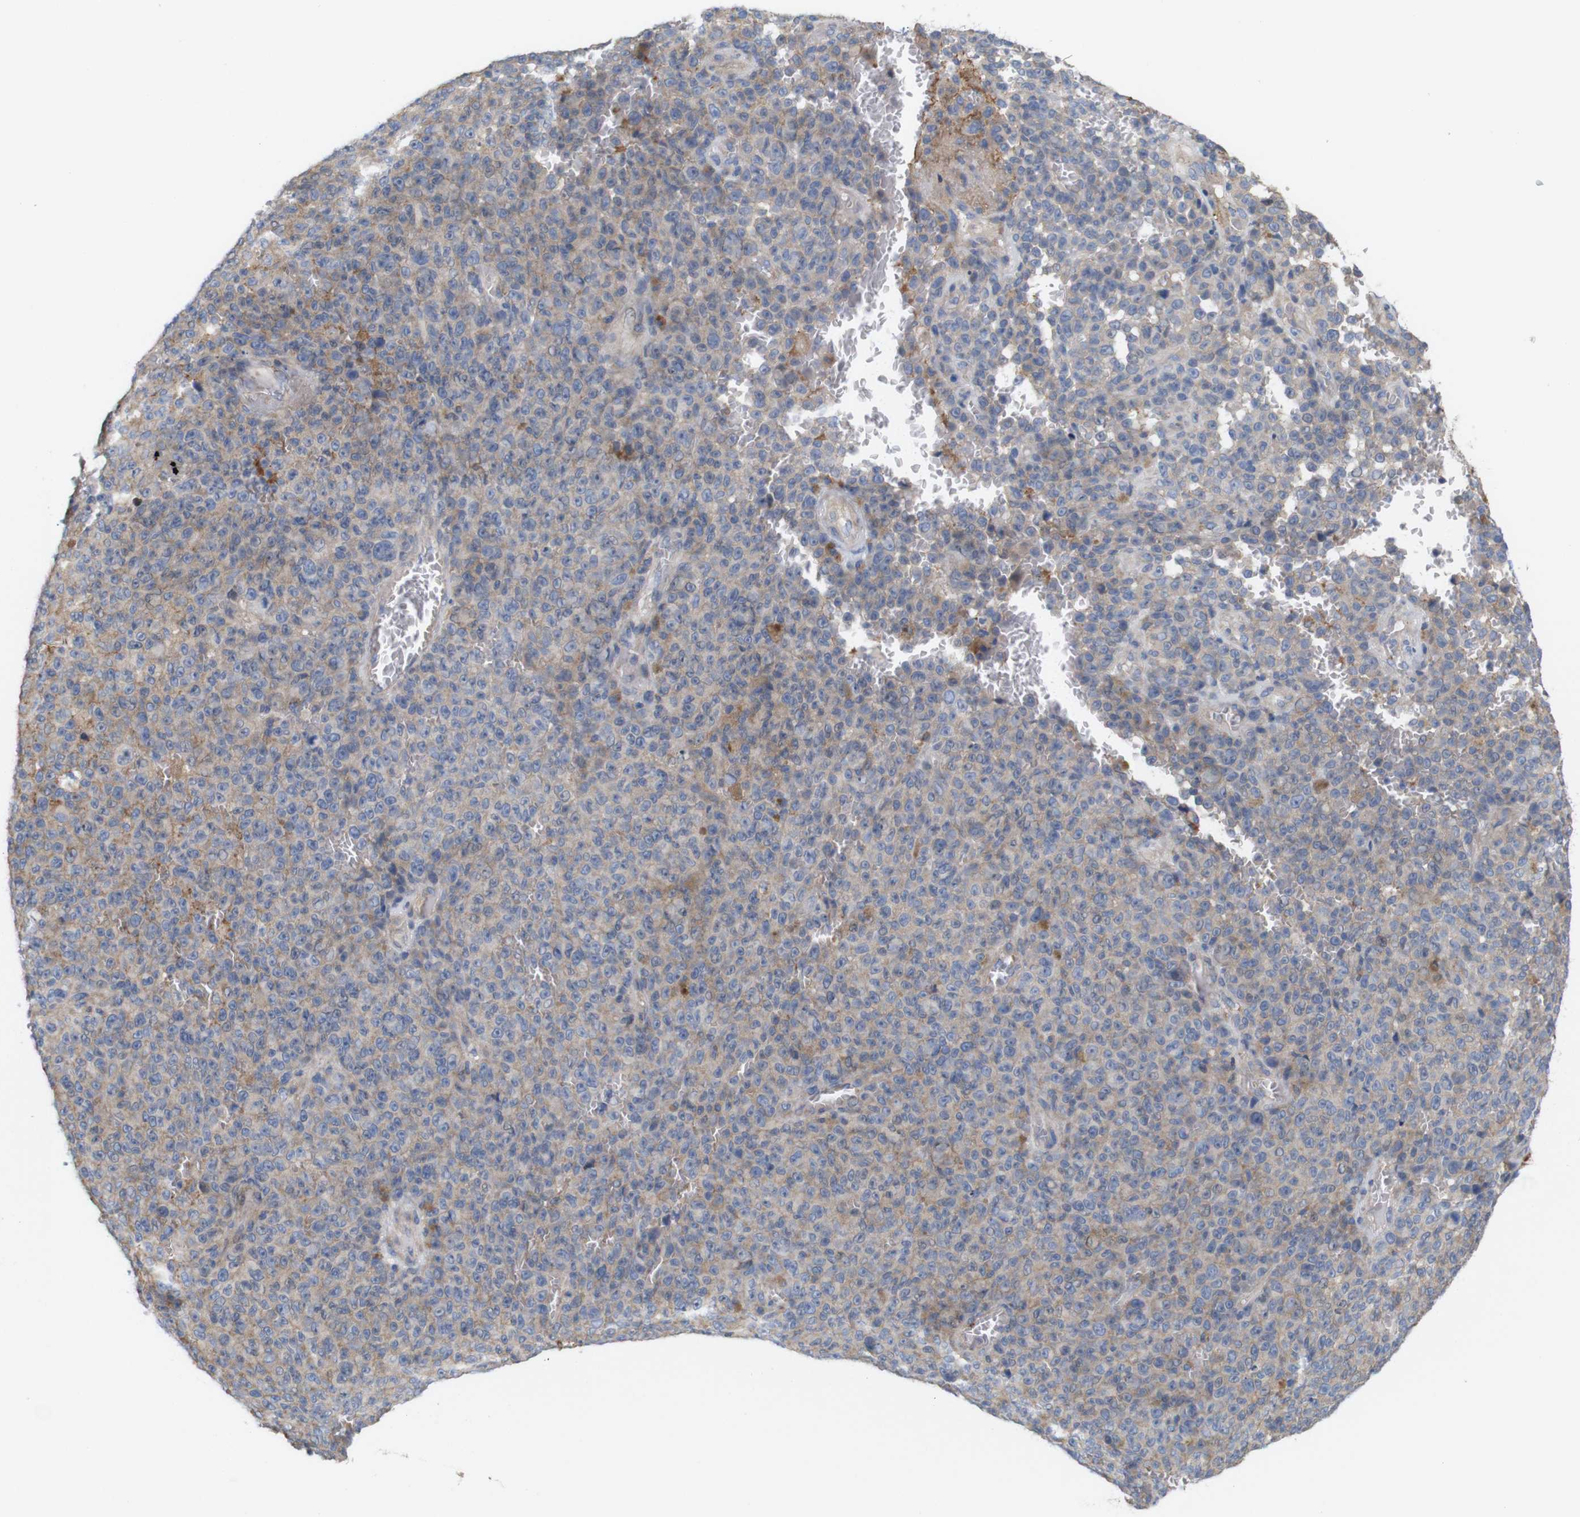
{"staining": {"intensity": "negative", "quantity": "none", "location": "none"}, "tissue": "melanoma", "cell_type": "Tumor cells", "image_type": "cancer", "snomed": [{"axis": "morphology", "description": "Malignant melanoma, NOS"}, {"axis": "topography", "description": "Skin"}], "caption": "Immunohistochemistry micrograph of neoplastic tissue: human malignant melanoma stained with DAB (3,3'-diaminobenzidine) reveals no significant protein positivity in tumor cells.", "gene": "MYEOV", "patient": {"sex": "female", "age": 82}}